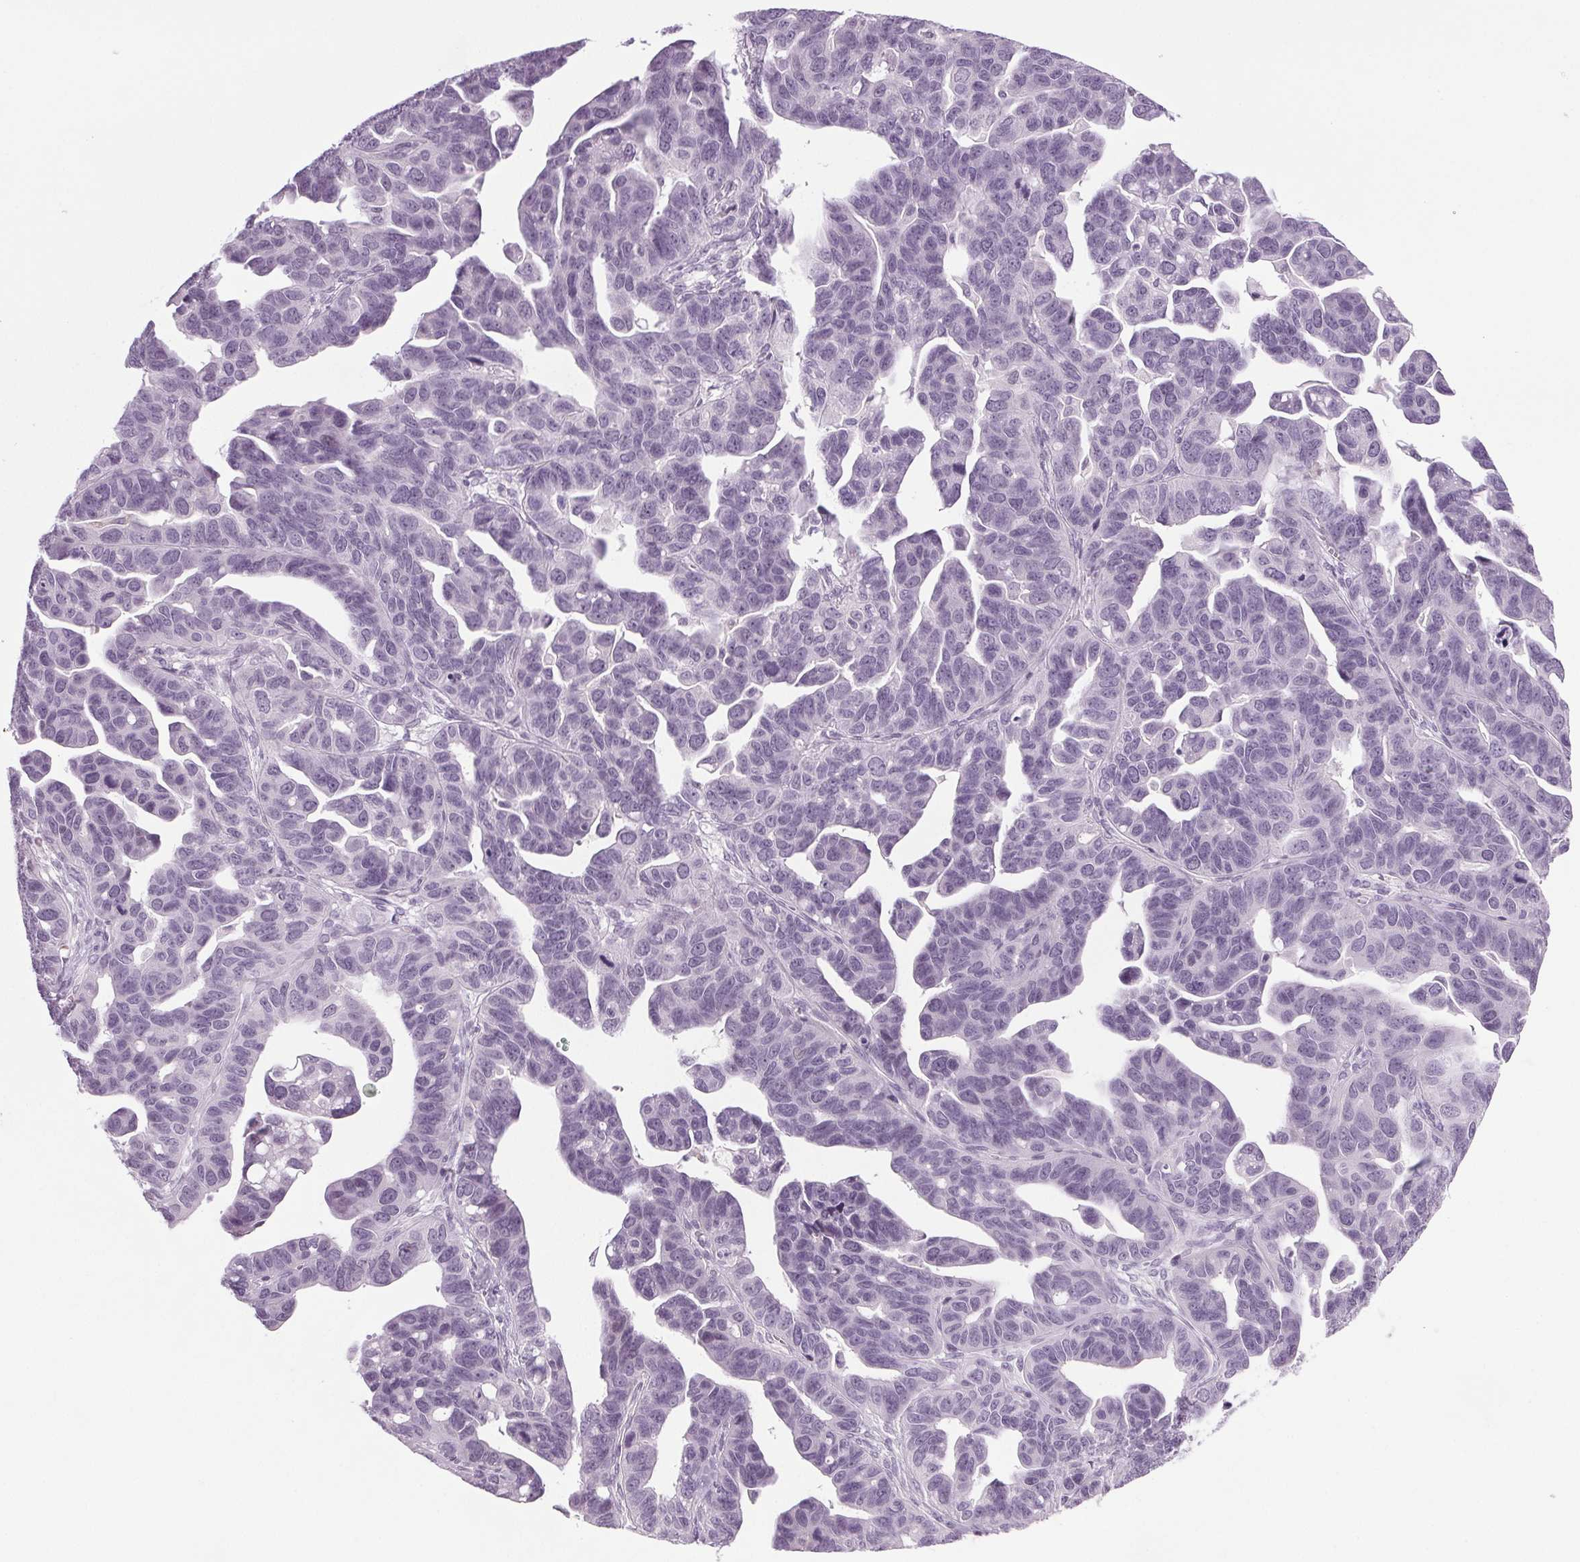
{"staining": {"intensity": "negative", "quantity": "none", "location": "none"}, "tissue": "ovarian cancer", "cell_type": "Tumor cells", "image_type": "cancer", "snomed": [{"axis": "morphology", "description": "Cystadenocarcinoma, serous, NOS"}, {"axis": "topography", "description": "Ovary"}], "caption": "This is an IHC image of ovarian cancer (serous cystadenocarcinoma). There is no positivity in tumor cells.", "gene": "IGF2BP1", "patient": {"sex": "female", "age": 69}}